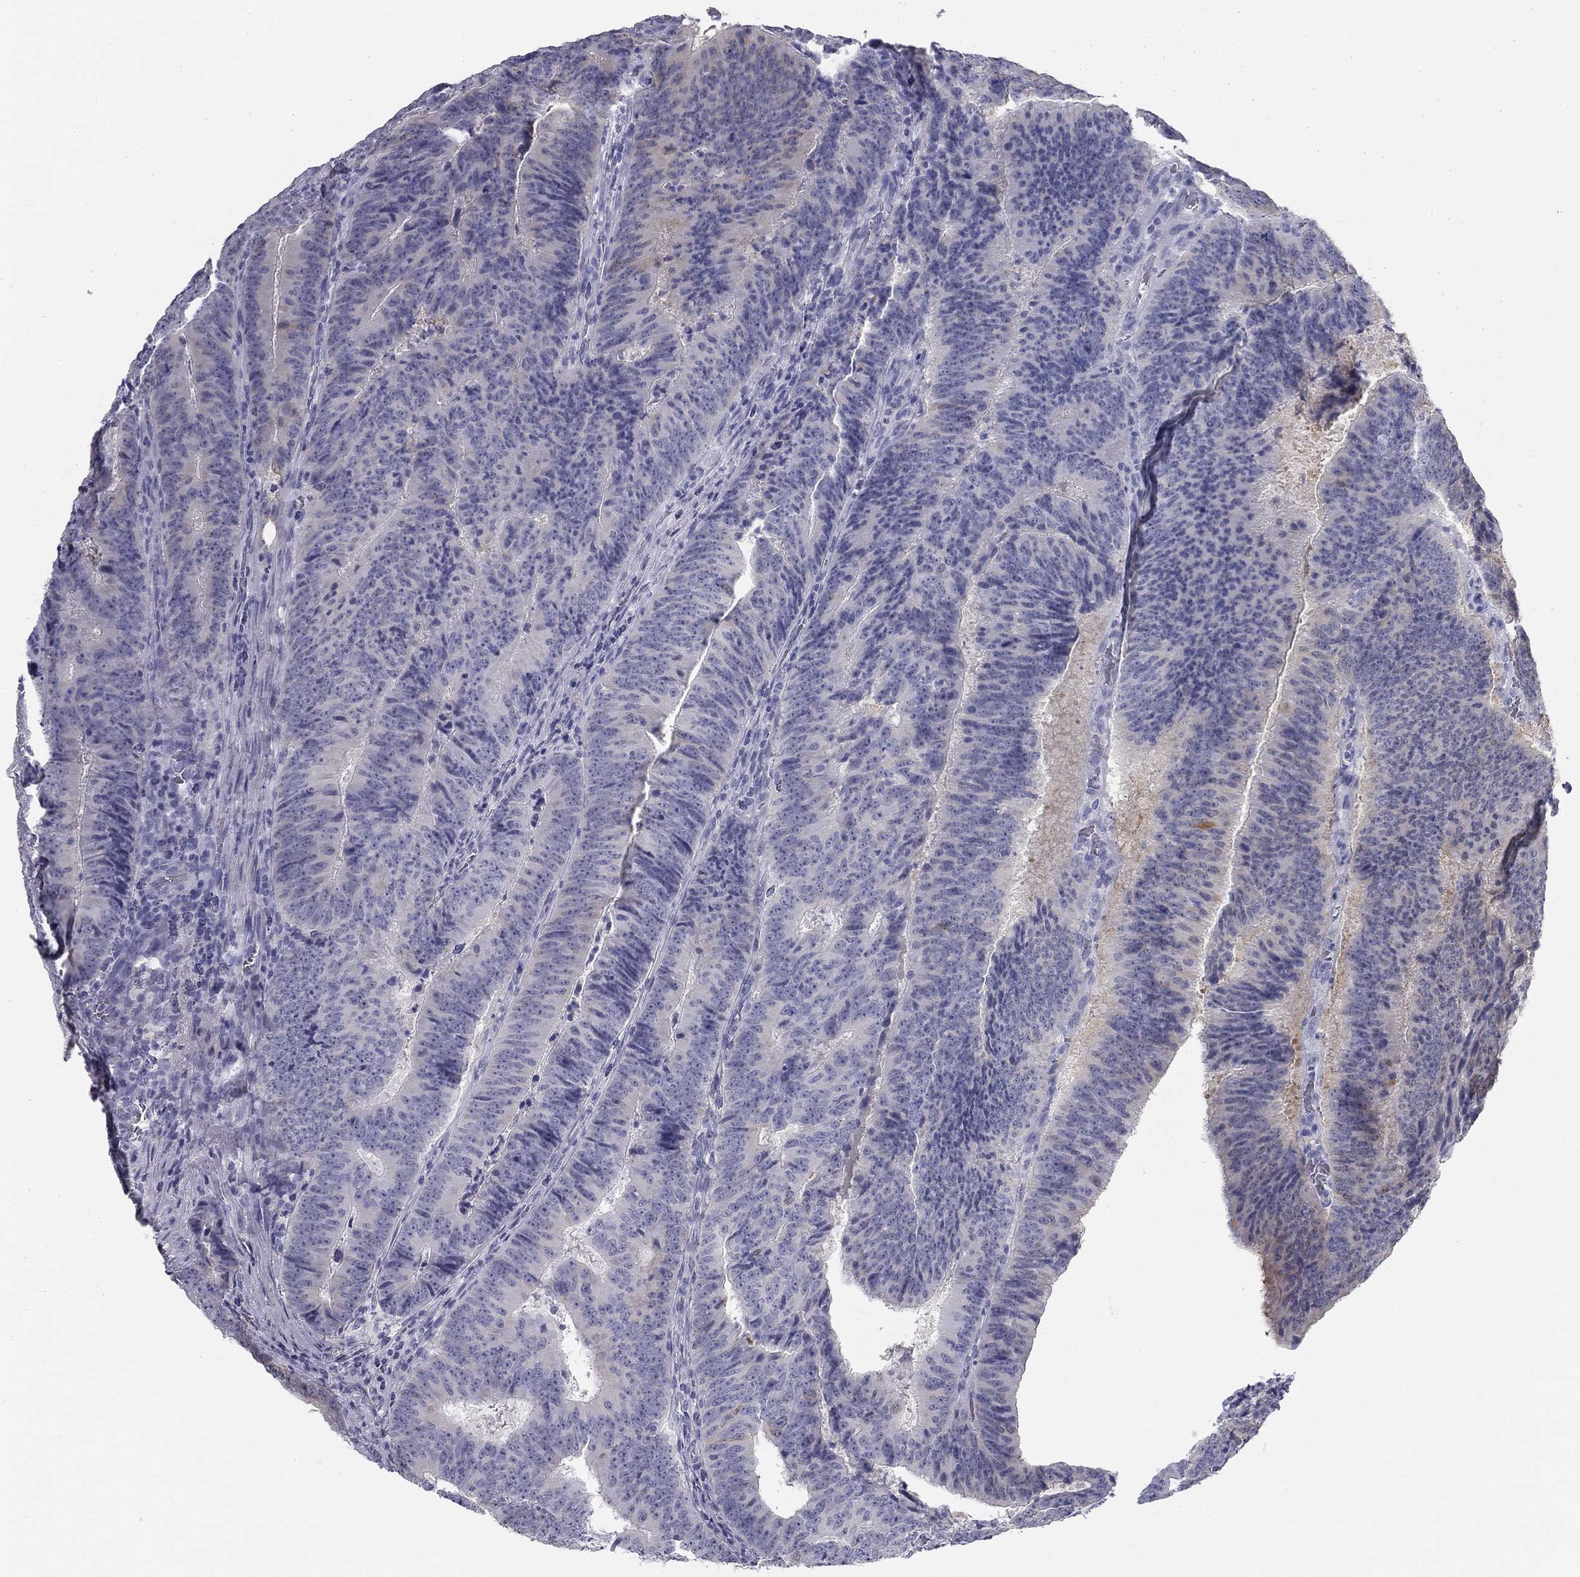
{"staining": {"intensity": "moderate", "quantity": "<25%", "location": "cytoplasmic/membranous"}, "tissue": "colorectal cancer", "cell_type": "Tumor cells", "image_type": "cancer", "snomed": [{"axis": "morphology", "description": "Adenocarcinoma, NOS"}, {"axis": "topography", "description": "Colon"}], "caption": "A low amount of moderate cytoplasmic/membranous positivity is seen in about <25% of tumor cells in colorectal cancer (adenocarcinoma) tissue.", "gene": "SULT2B1", "patient": {"sex": "female", "age": 82}}